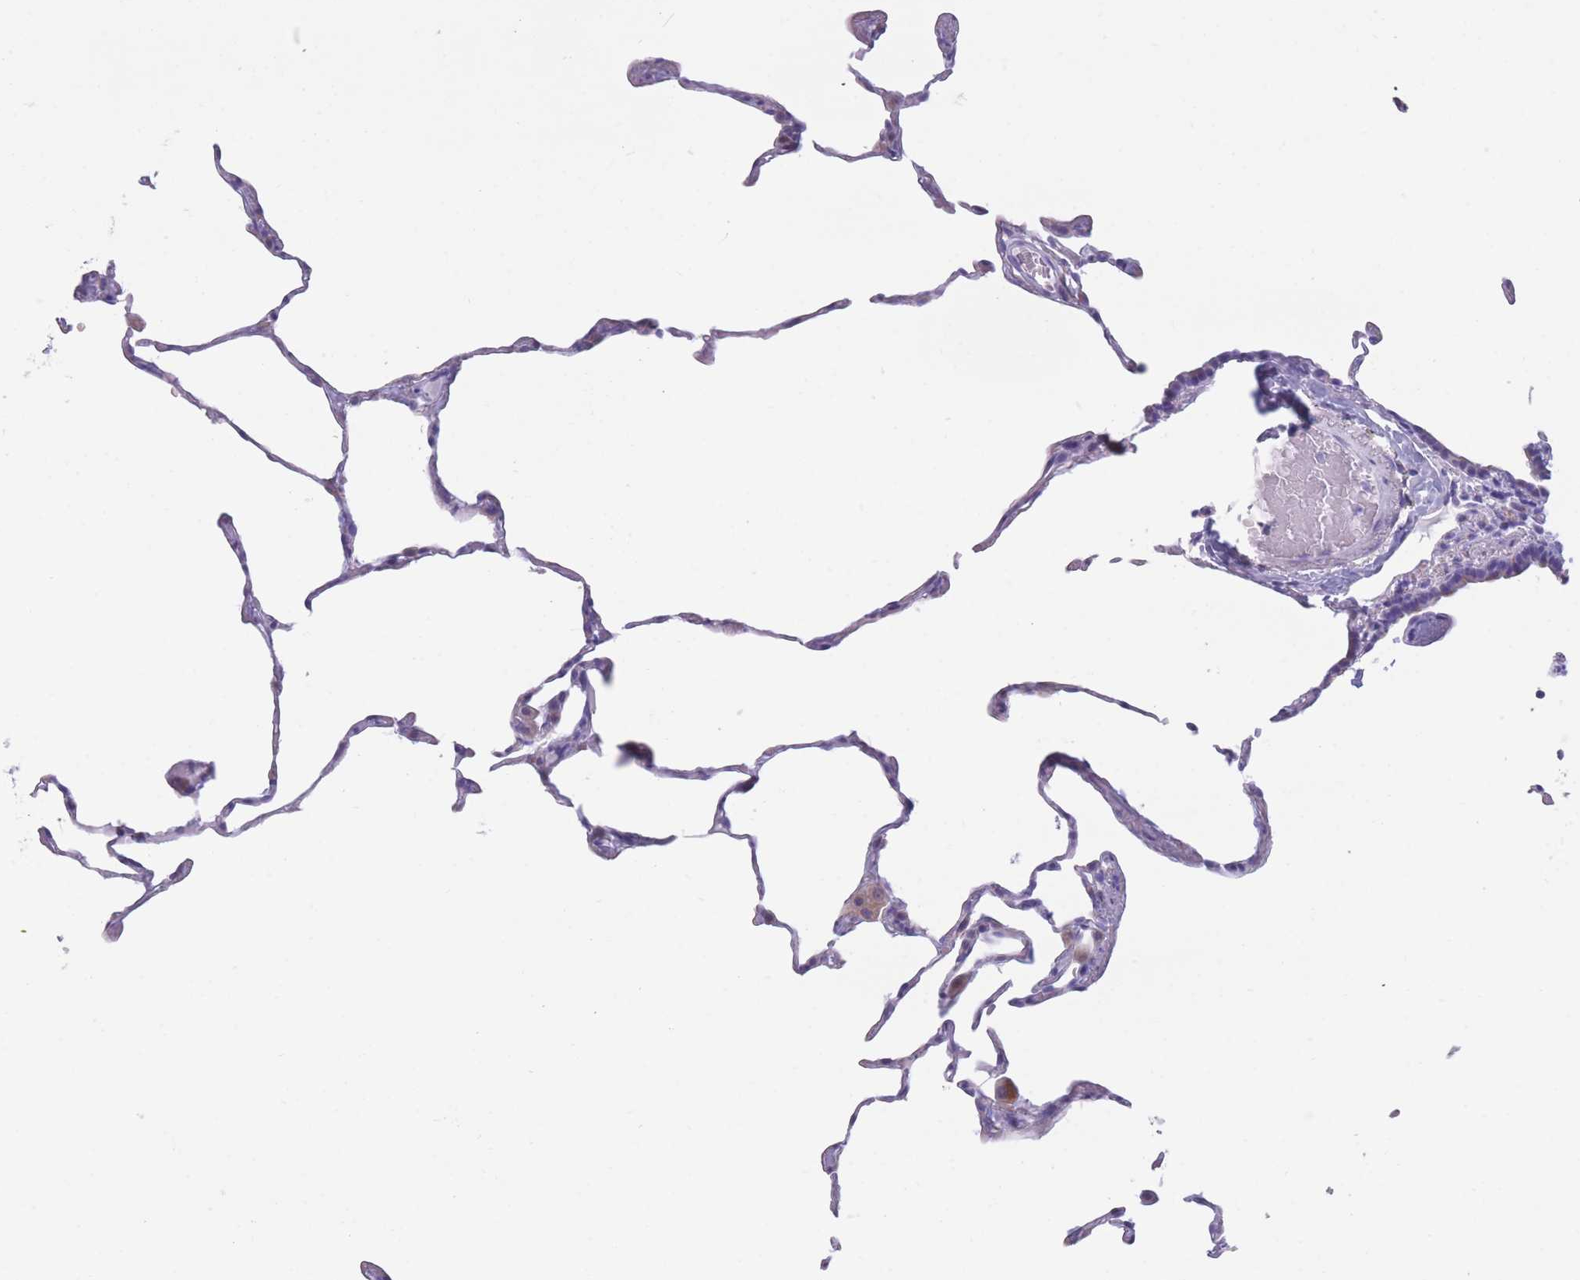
{"staining": {"intensity": "negative", "quantity": "none", "location": "none"}, "tissue": "lung", "cell_type": "Alveolar cells", "image_type": "normal", "snomed": [{"axis": "morphology", "description": "Normal tissue, NOS"}, {"axis": "topography", "description": "Lung"}], "caption": "IHC histopathology image of unremarkable lung: human lung stained with DAB displays no significant protein staining in alveolar cells.", "gene": "COL27A1", "patient": {"sex": "female", "age": 57}}